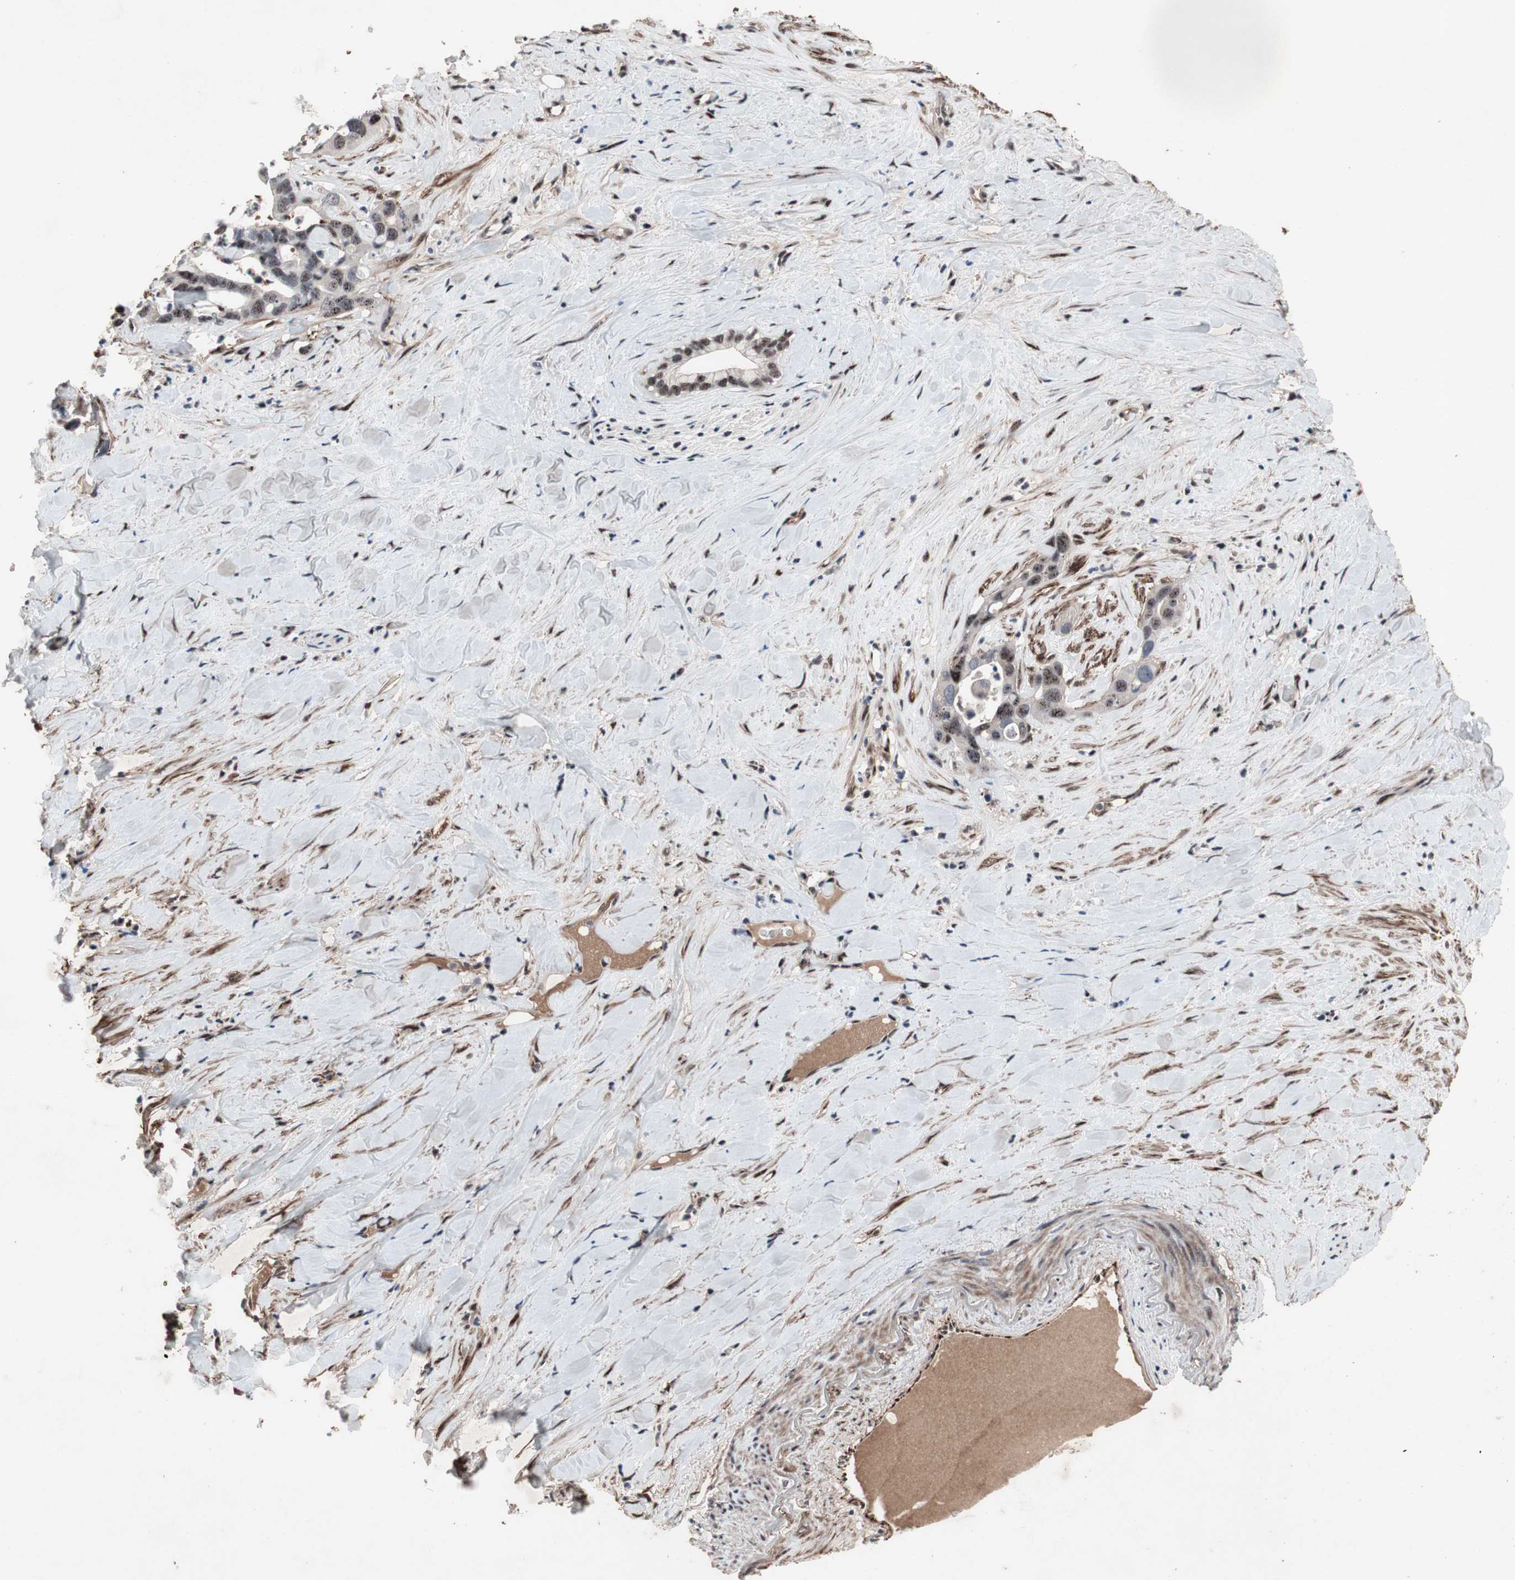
{"staining": {"intensity": "weak", "quantity": ">75%", "location": "nuclear"}, "tissue": "liver cancer", "cell_type": "Tumor cells", "image_type": "cancer", "snomed": [{"axis": "morphology", "description": "Cholangiocarcinoma"}, {"axis": "topography", "description": "Liver"}], "caption": "There is low levels of weak nuclear expression in tumor cells of liver cholangiocarcinoma, as demonstrated by immunohistochemical staining (brown color).", "gene": "SOX7", "patient": {"sex": "female", "age": 65}}